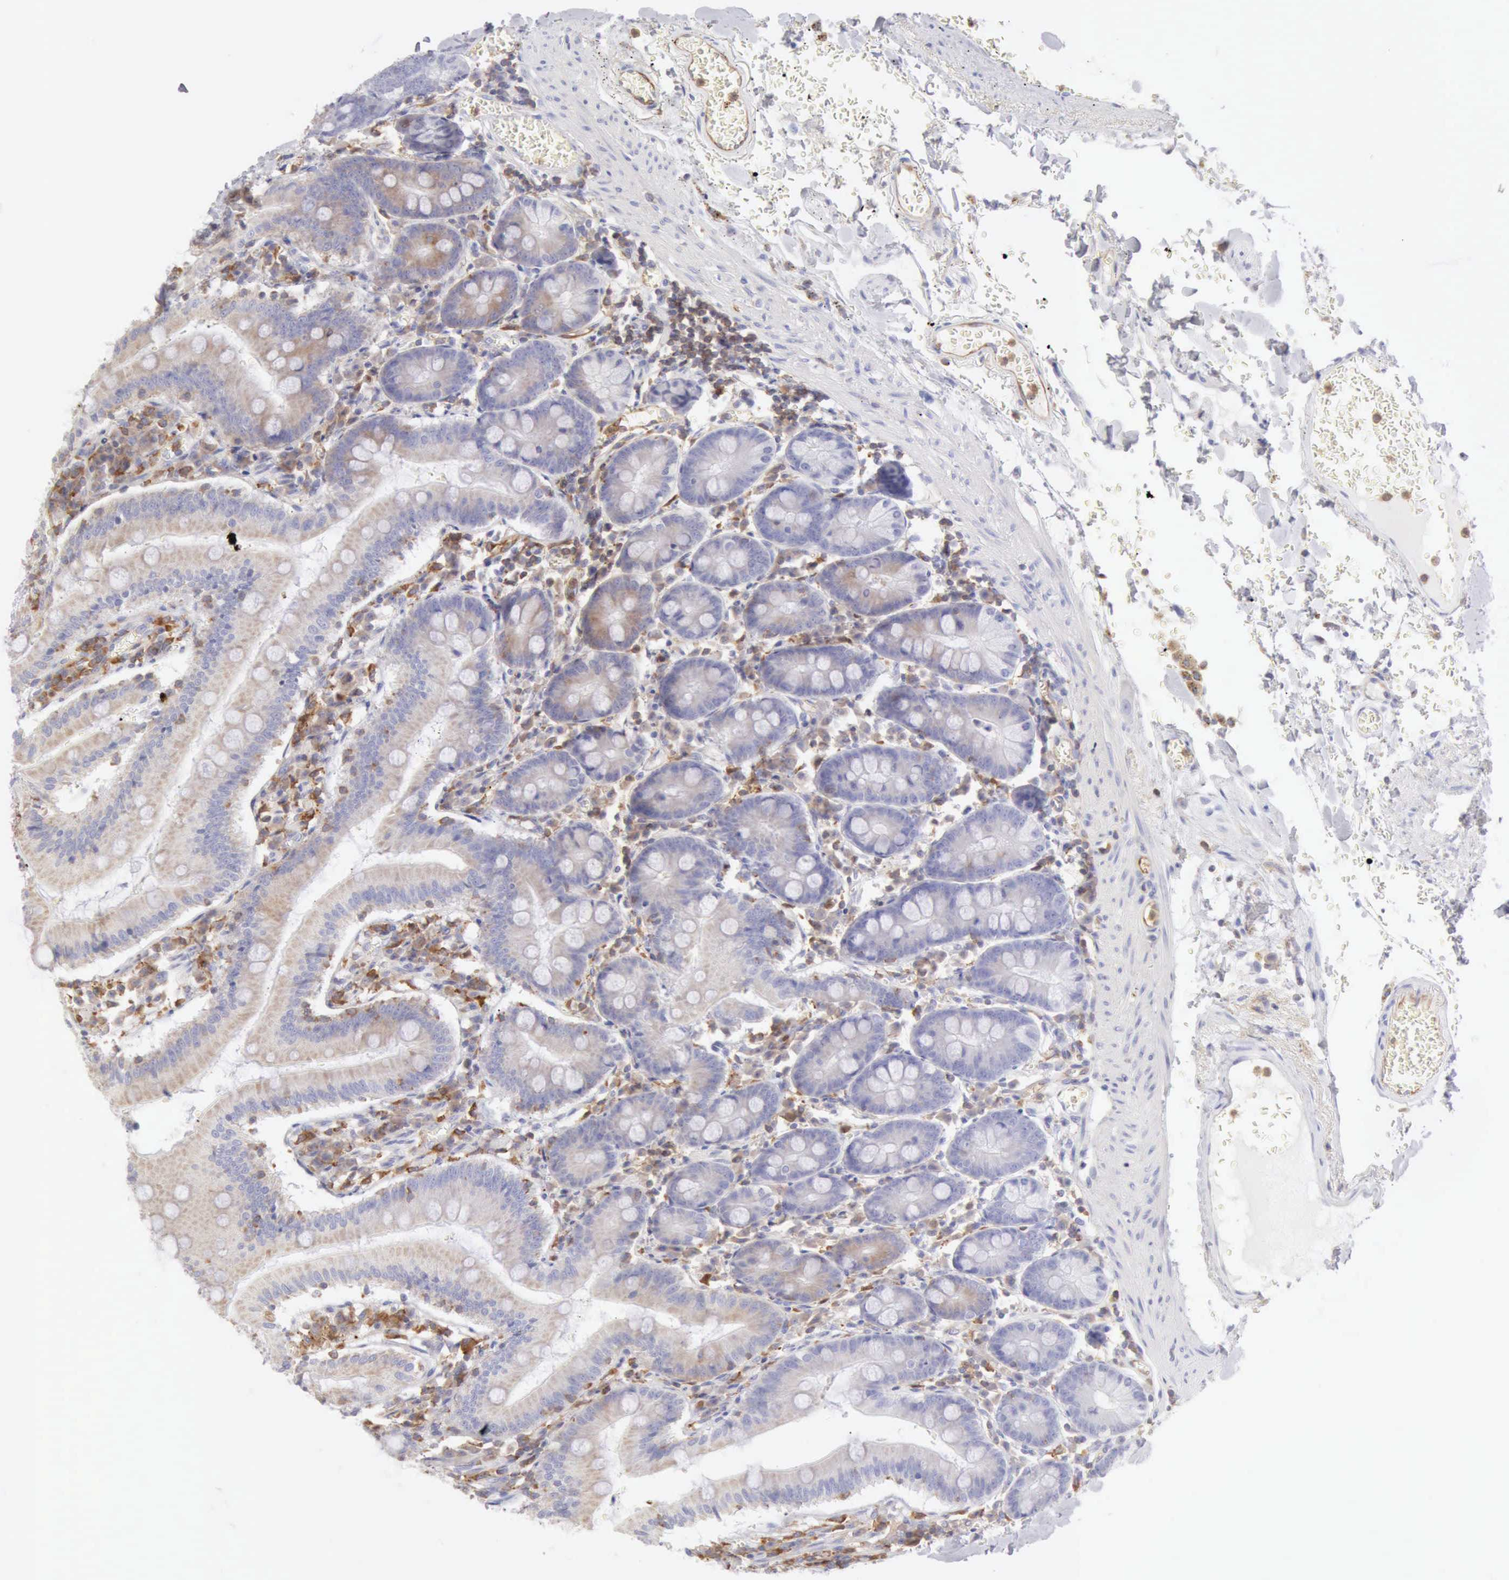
{"staining": {"intensity": "weak", "quantity": "25%-75%", "location": "cytoplasmic/membranous"}, "tissue": "small intestine", "cell_type": "Glandular cells", "image_type": "normal", "snomed": [{"axis": "morphology", "description": "Normal tissue, NOS"}, {"axis": "topography", "description": "Small intestine"}], "caption": "Small intestine stained with immunohistochemistry reveals weak cytoplasmic/membranous staining in about 25%-75% of glandular cells. The staining is performed using DAB brown chromogen to label protein expression. The nuclei are counter-stained blue using hematoxylin.", "gene": "ARHGAP4", "patient": {"sex": "male", "age": 71}}